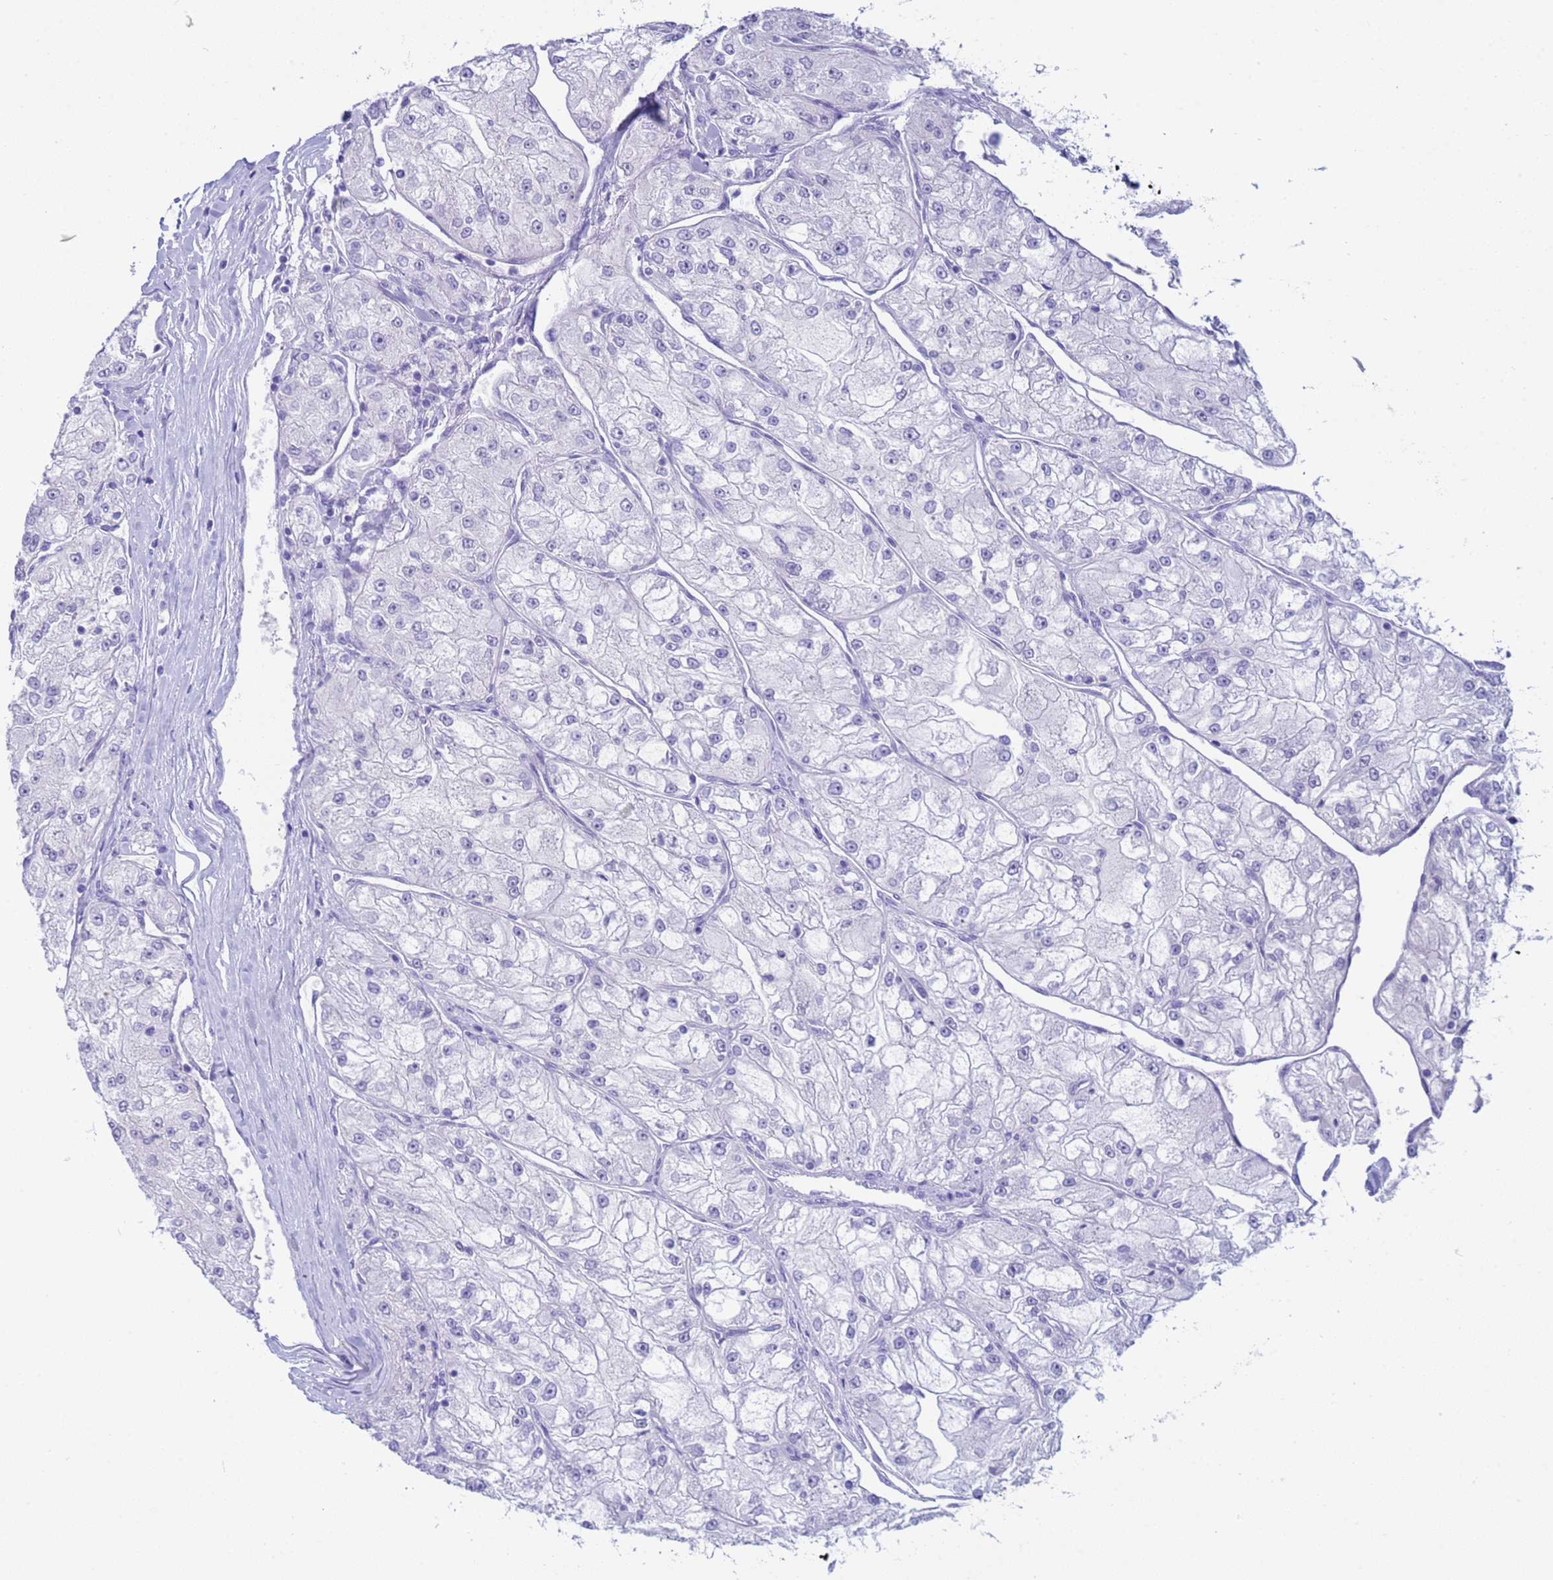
{"staining": {"intensity": "negative", "quantity": "none", "location": "none"}, "tissue": "renal cancer", "cell_type": "Tumor cells", "image_type": "cancer", "snomed": [{"axis": "morphology", "description": "Adenocarcinoma, NOS"}, {"axis": "topography", "description": "Kidney"}], "caption": "This is an immunohistochemistry photomicrograph of human renal adenocarcinoma. There is no staining in tumor cells.", "gene": "CKM", "patient": {"sex": "female", "age": 72}}